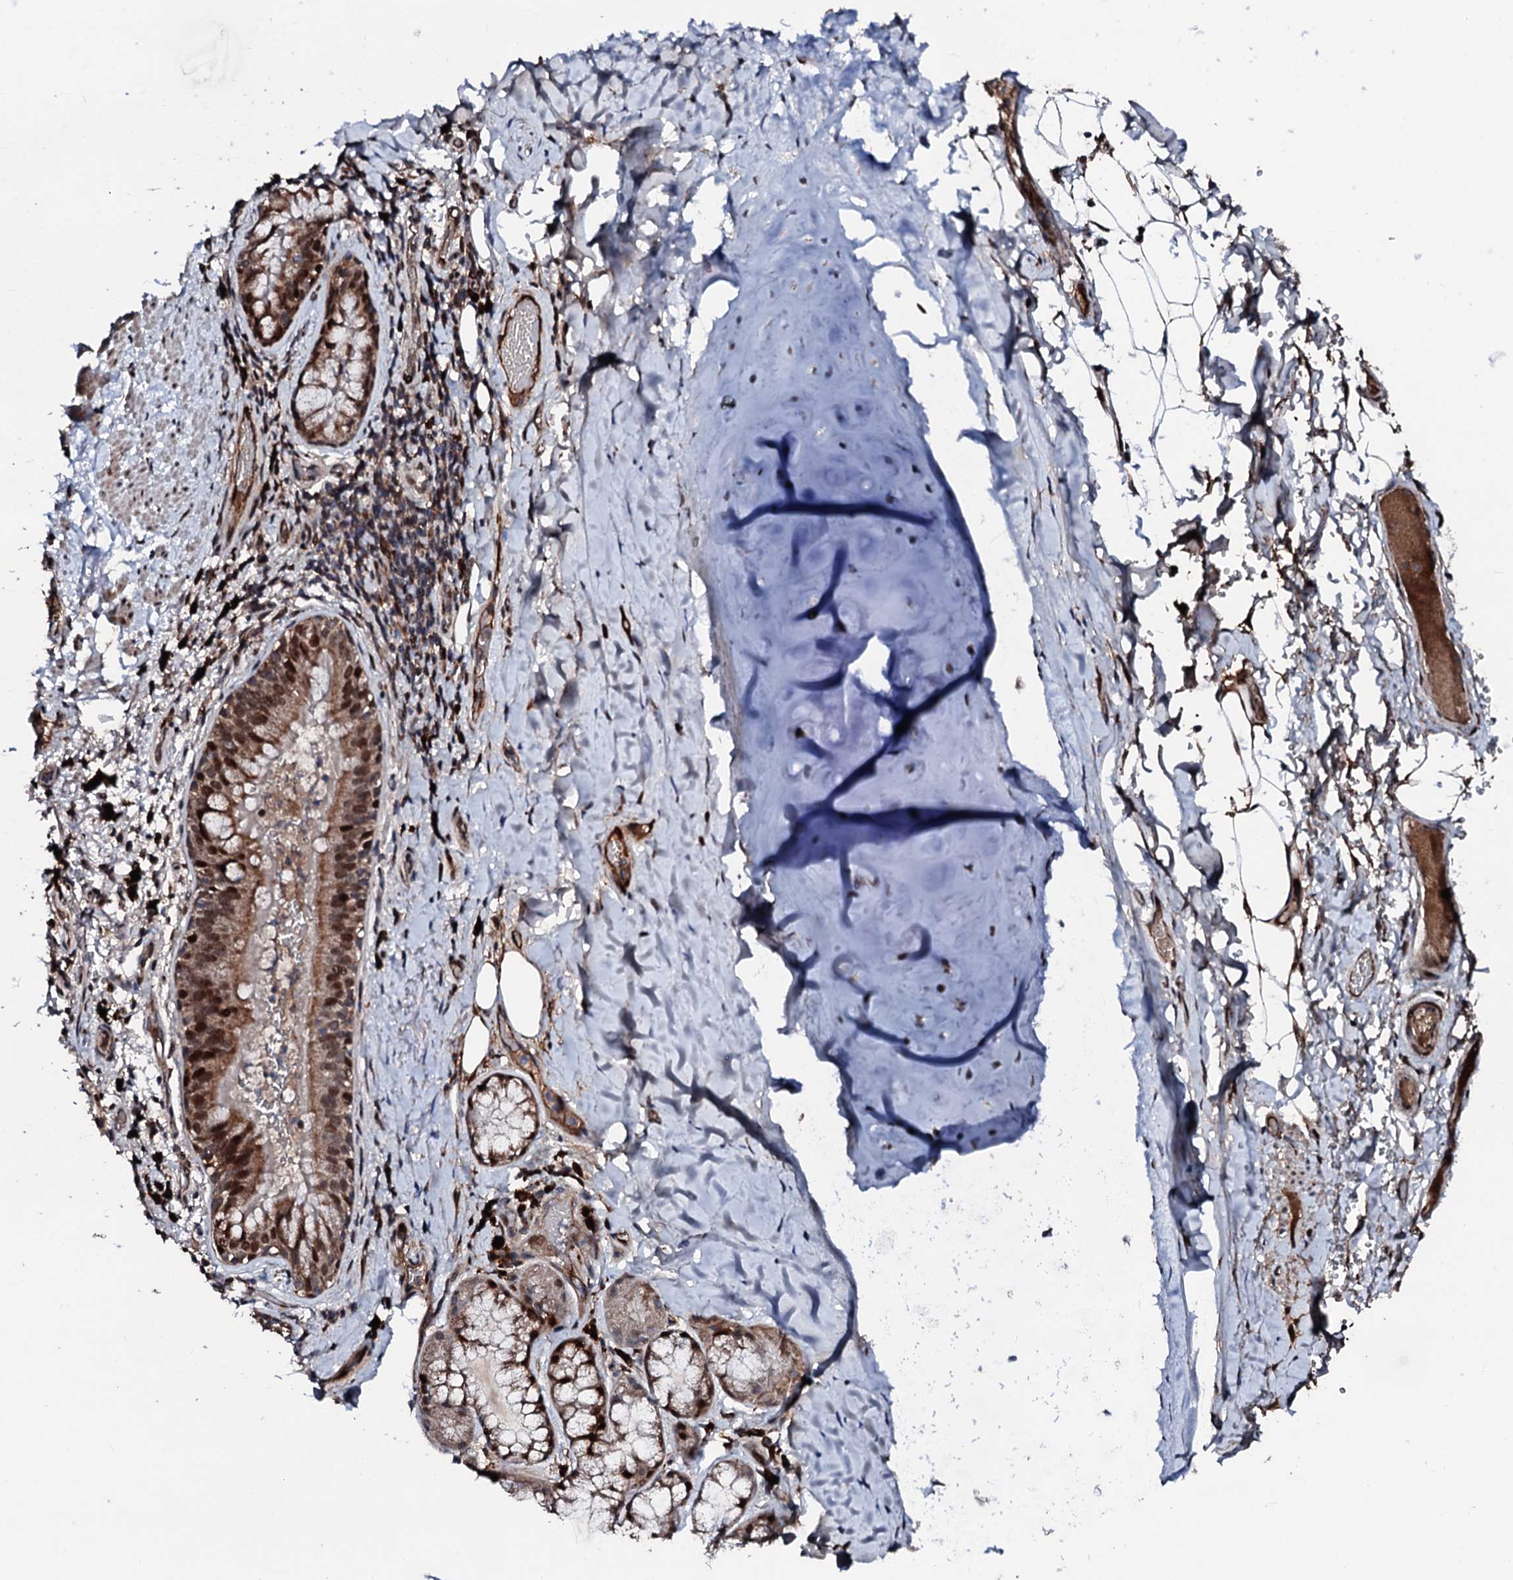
{"staining": {"intensity": "moderate", "quantity": ">75%", "location": "cytoplasmic/membranous,nuclear"}, "tissue": "adipose tissue", "cell_type": "Adipocytes", "image_type": "normal", "snomed": [{"axis": "morphology", "description": "Normal tissue, NOS"}, {"axis": "topography", "description": "Lymph node"}, {"axis": "topography", "description": "Cartilage tissue"}, {"axis": "topography", "description": "Bronchus"}], "caption": "High-magnification brightfield microscopy of unremarkable adipose tissue stained with DAB (3,3'-diaminobenzidine) (brown) and counterstained with hematoxylin (blue). adipocytes exhibit moderate cytoplasmic/membranous,nuclear positivity is appreciated in approximately>75% of cells. (brown staining indicates protein expression, while blue staining denotes nuclei).", "gene": "KIF18A", "patient": {"sex": "male", "age": 63}}